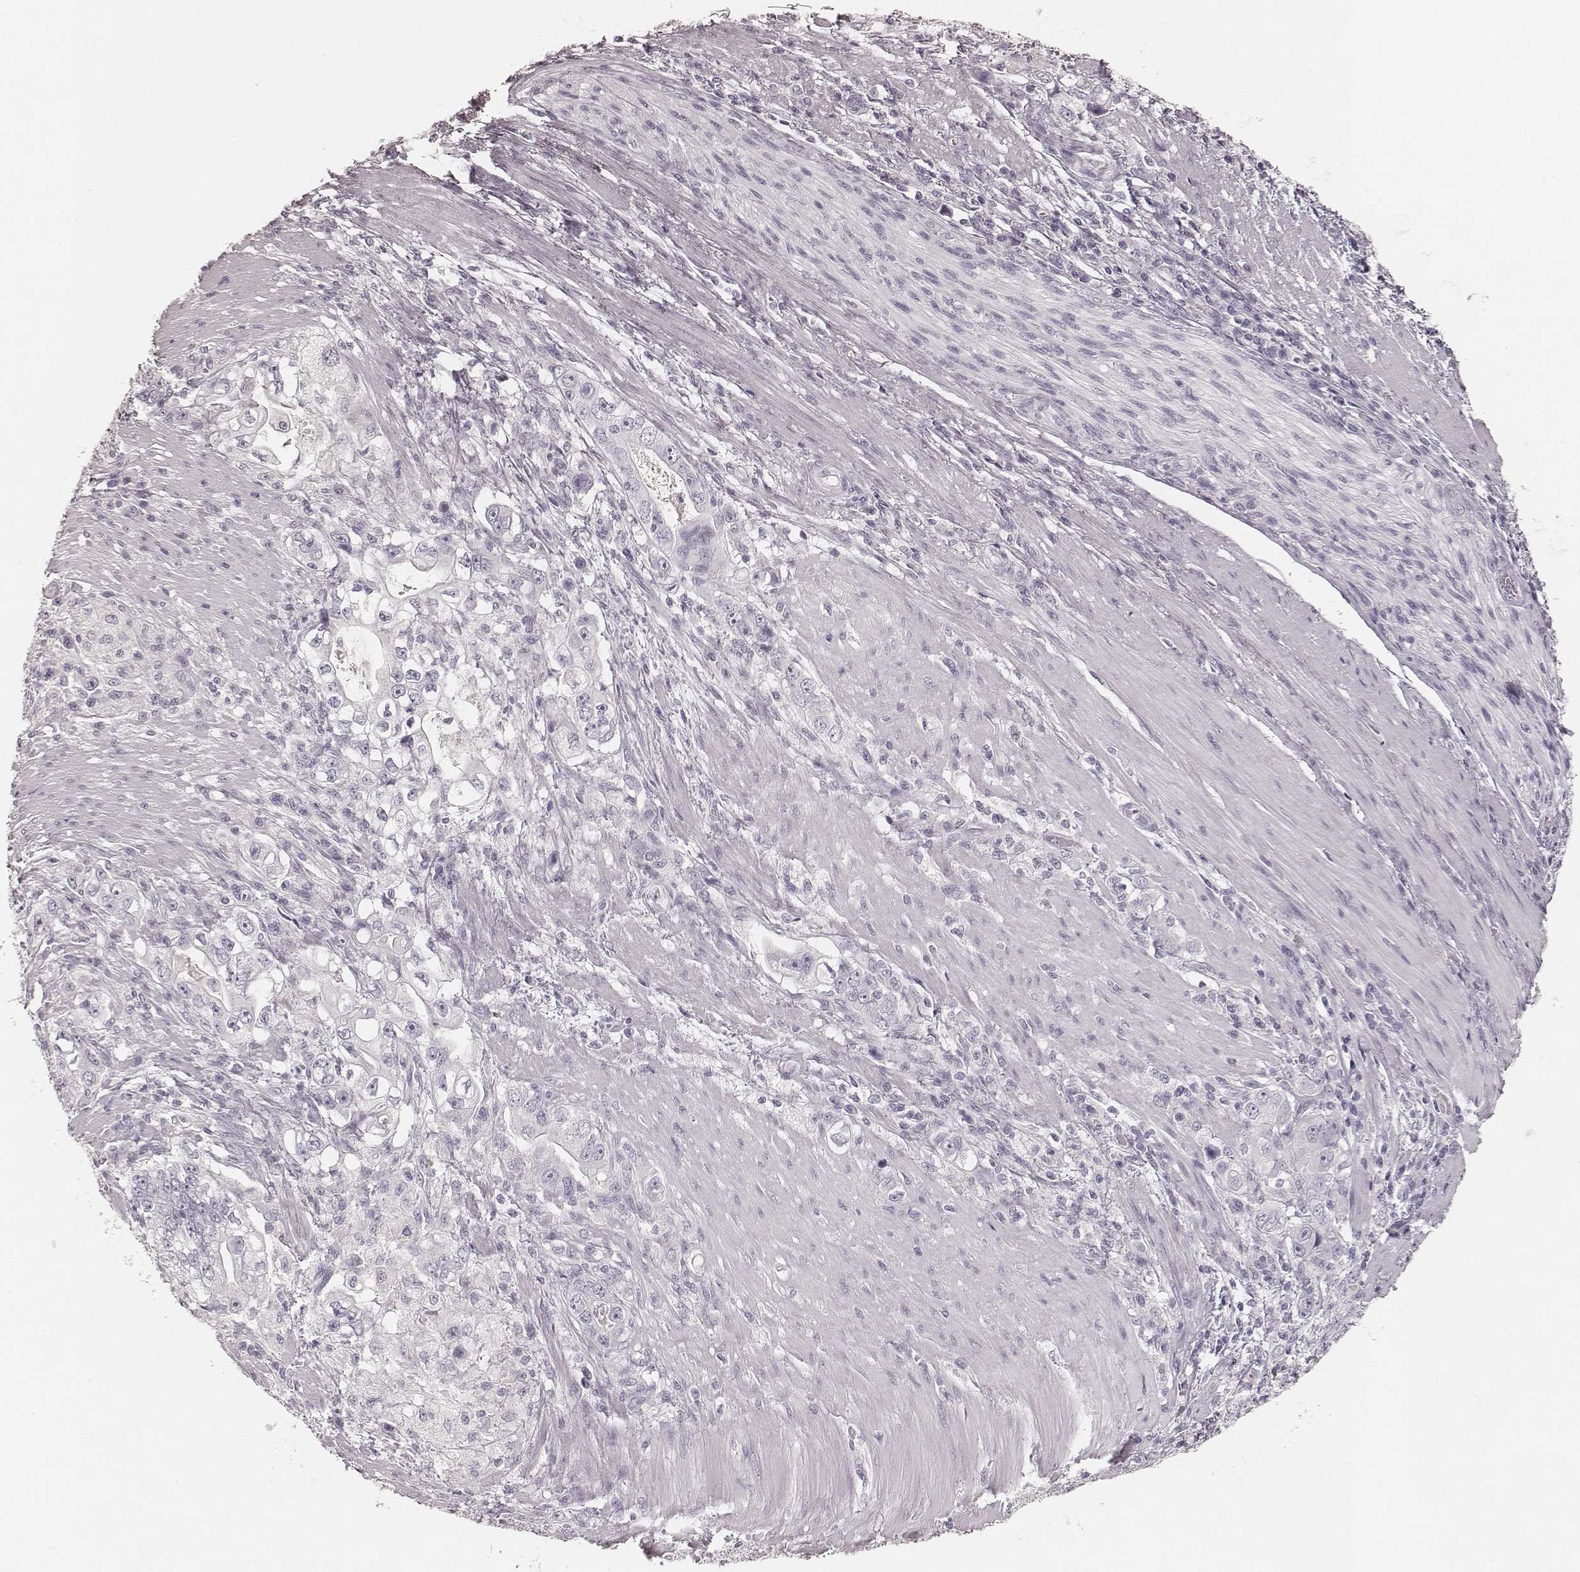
{"staining": {"intensity": "negative", "quantity": "none", "location": "none"}, "tissue": "stomach cancer", "cell_type": "Tumor cells", "image_type": "cancer", "snomed": [{"axis": "morphology", "description": "Adenocarcinoma, NOS"}, {"axis": "topography", "description": "Stomach, lower"}], "caption": "An image of stomach cancer (adenocarcinoma) stained for a protein shows no brown staining in tumor cells. The staining was performed using DAB to visualize the protein expression in brown, while the nuclei were stained in blue with hematoxylin (Magnification: 20x).", "gene": "KRT26", "patient": {"sex": "female", "age": 72}}